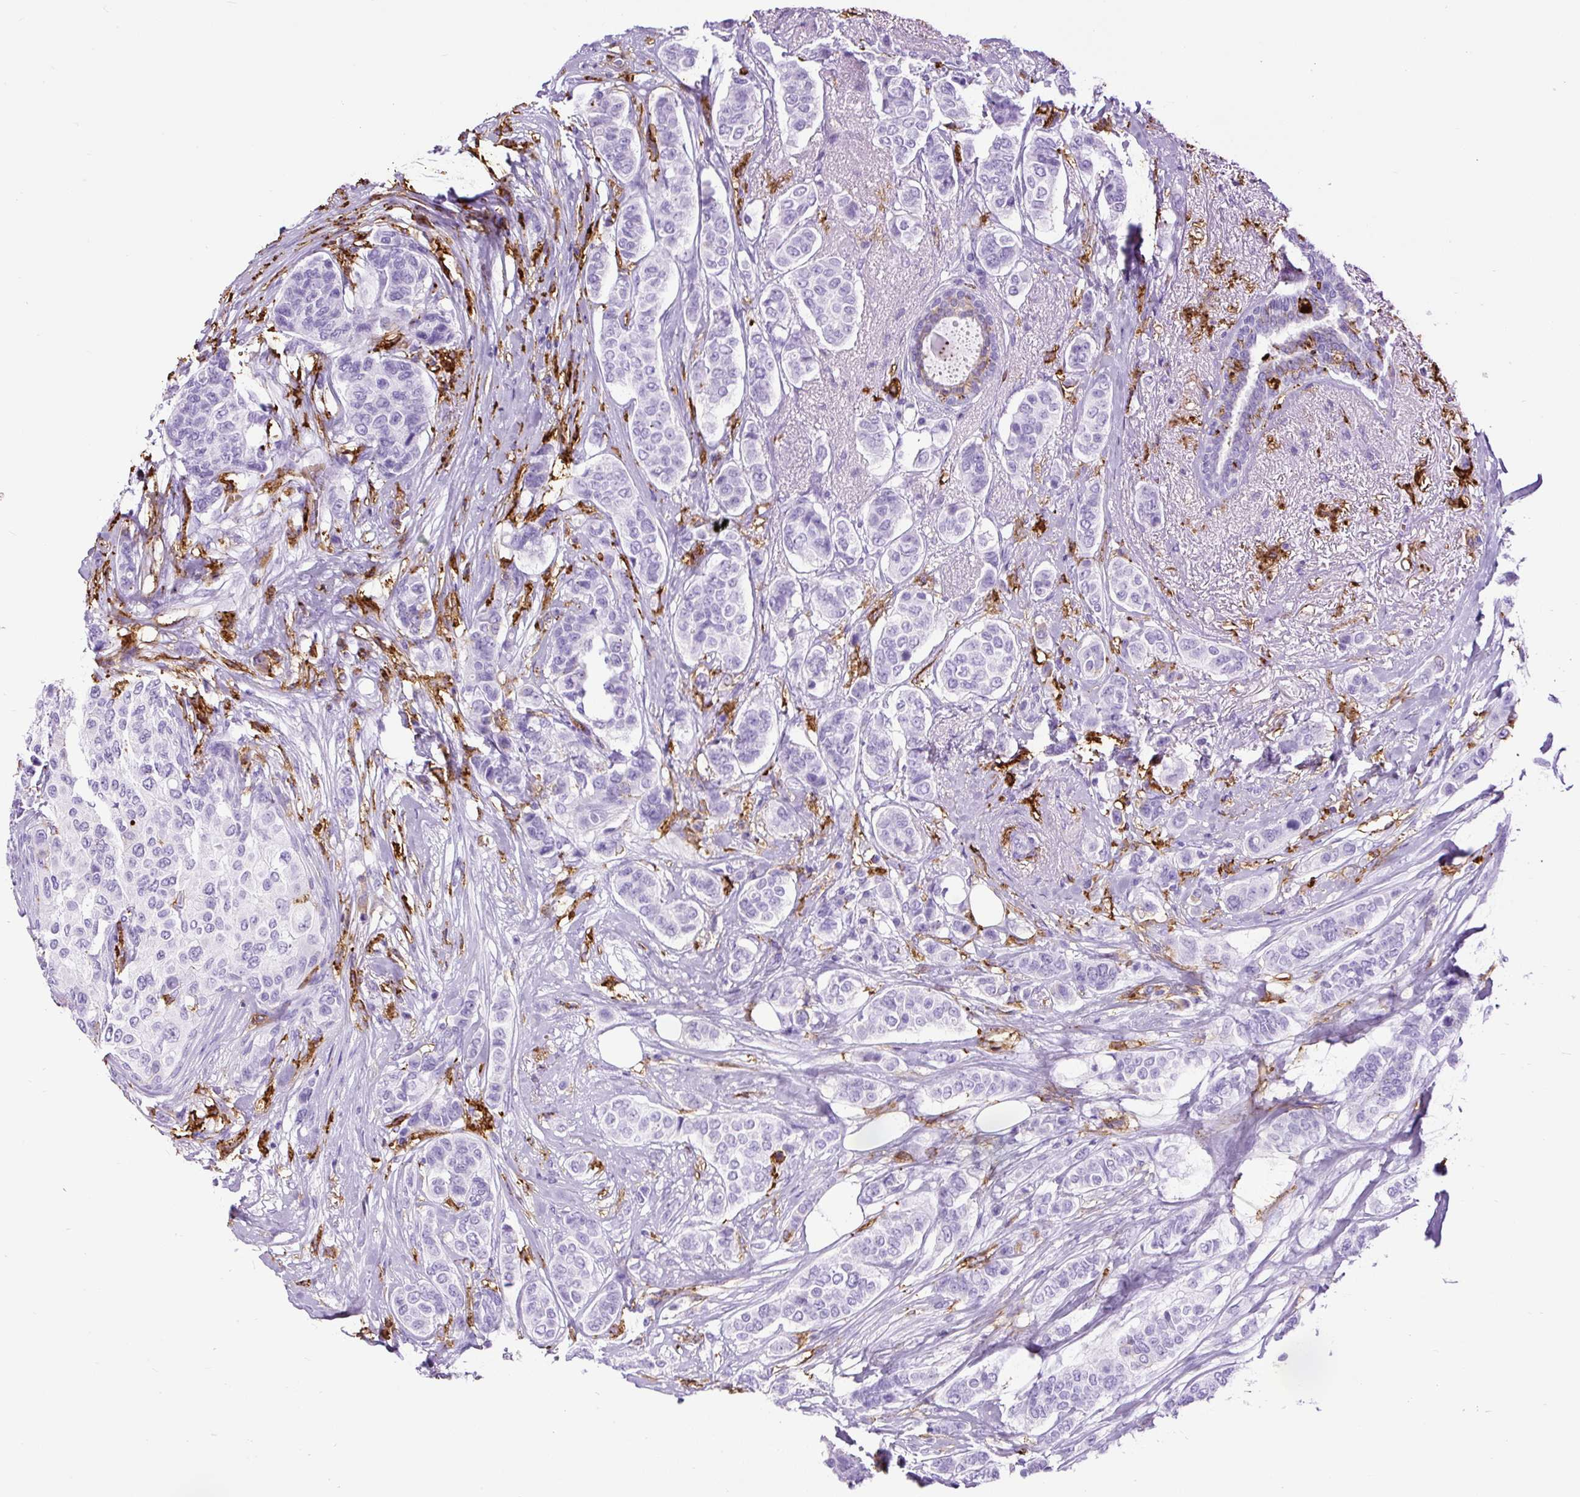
{"staining": {"intensity": "negative", "quantity": "none", "location": "none"}, "tissue": "breast cancer", "cell_type": "Tumor cells", "image_type": "cancer", "snomed": [{"axis": "morphology", "description": "Lobular carcinoma"}, {"axis": "topography", "description": "Breast"}], "caption": "IHC of breast lobular carcinoma displays no expression in tumor cells. (IHC, brightfield microscopy, high magnification).", "gene": "HLA-DRA", "patient": {"sex": "female", "age": 51}}